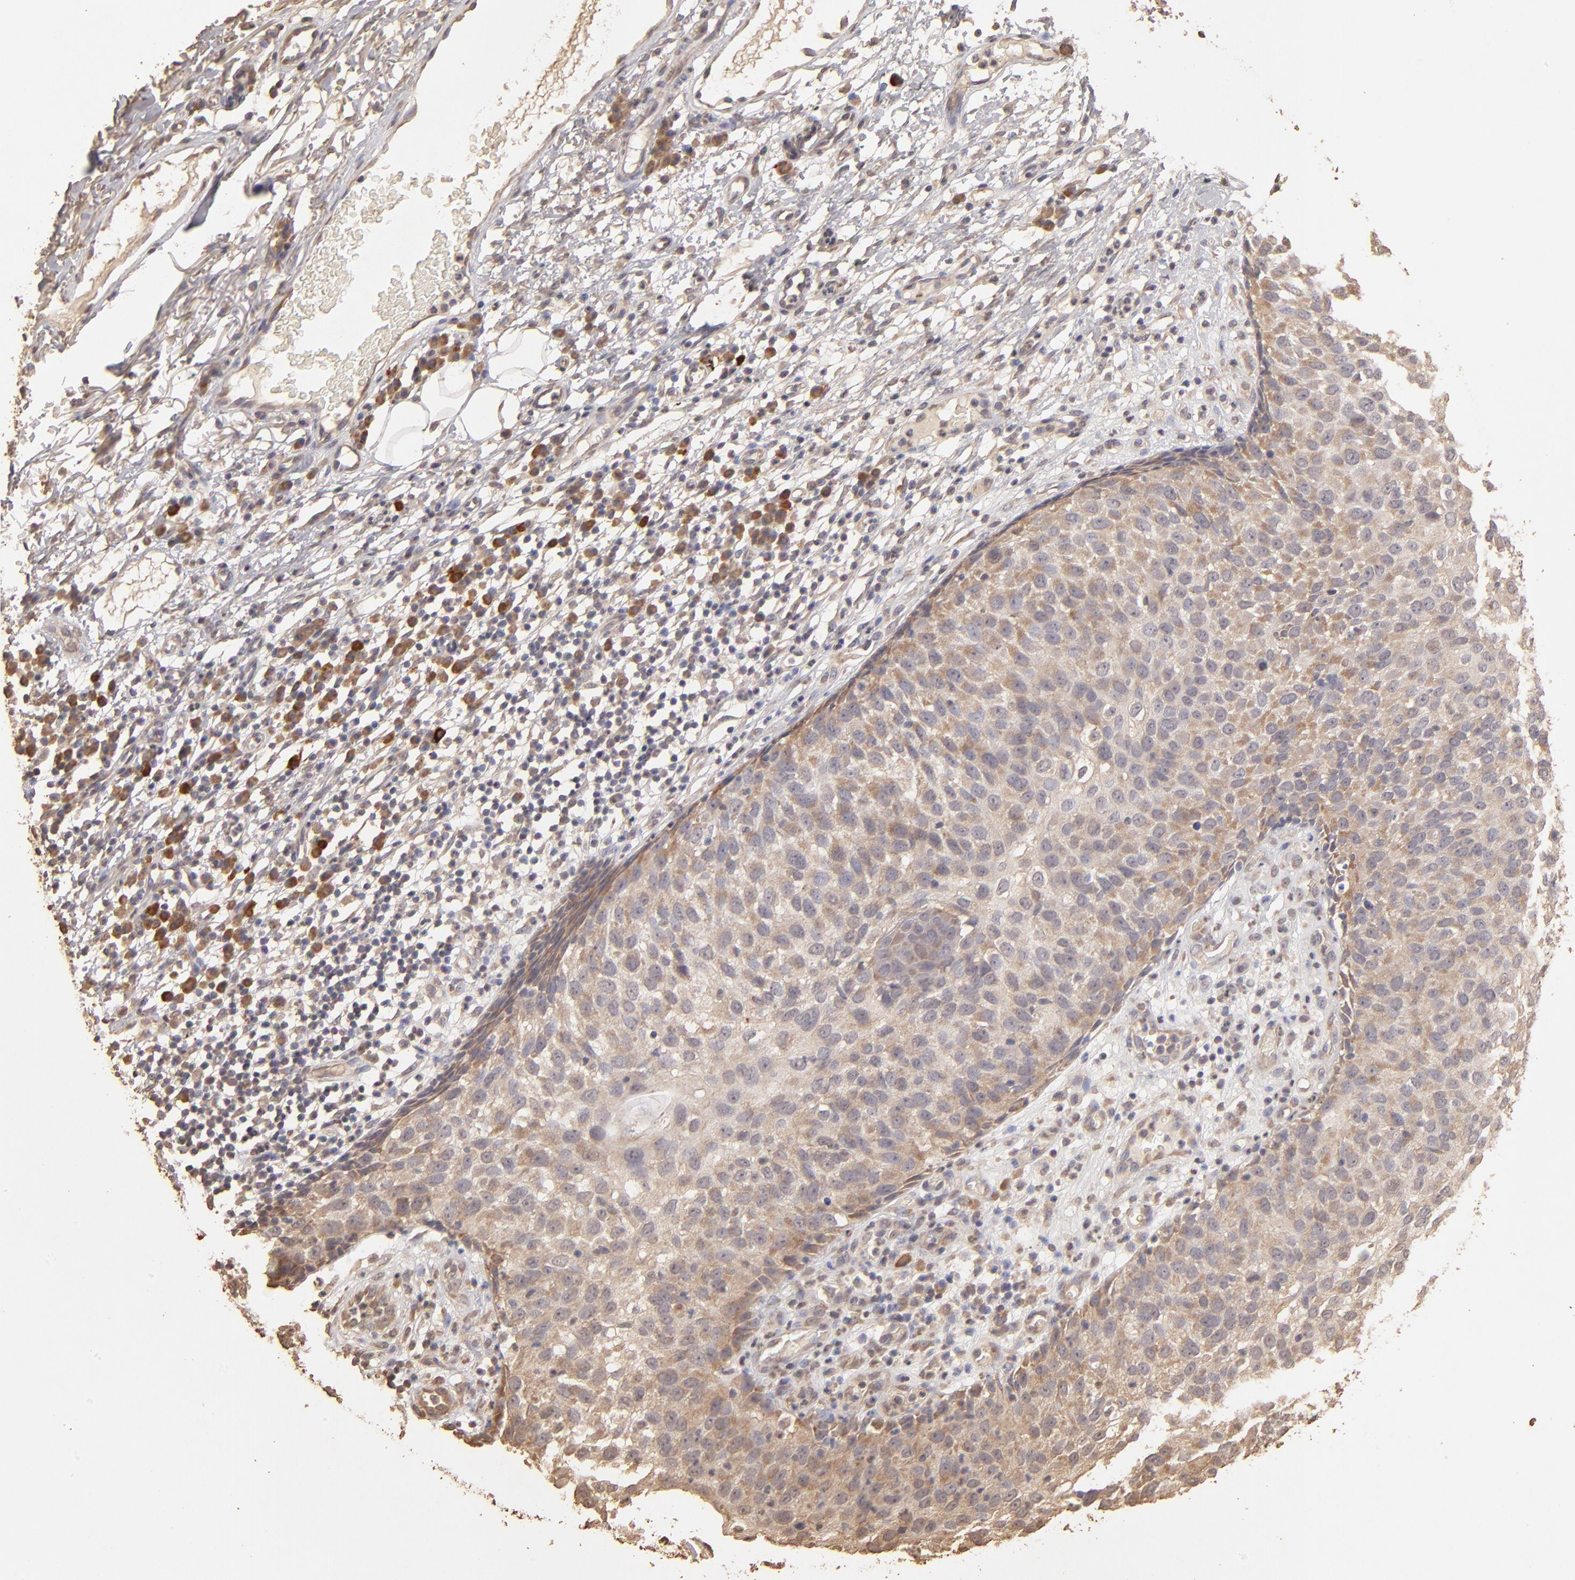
{"staining": {"intensity": "moderate", "quantity": ">75%", "location": "cytoplasmic/membranous"}, "tissue": "skin cancer", "cell_type": "Tumor cells", "image_type": "cancer", "snomed": [{"axis": "morphology", "description": "Squamous cell carcinoma, NOS"}, {"axis": "topography", "description": "Skin"}], "caption": "IHC of skin cancer reveals medium levels of moderate cytoplasmic/membranous expression in about >75% of tumor cells. (DAB IHC, brown staining for protein, blue staining for nuclei).", "gene": "OPHN1", "patient": {"sex": "male", "age": 87}}